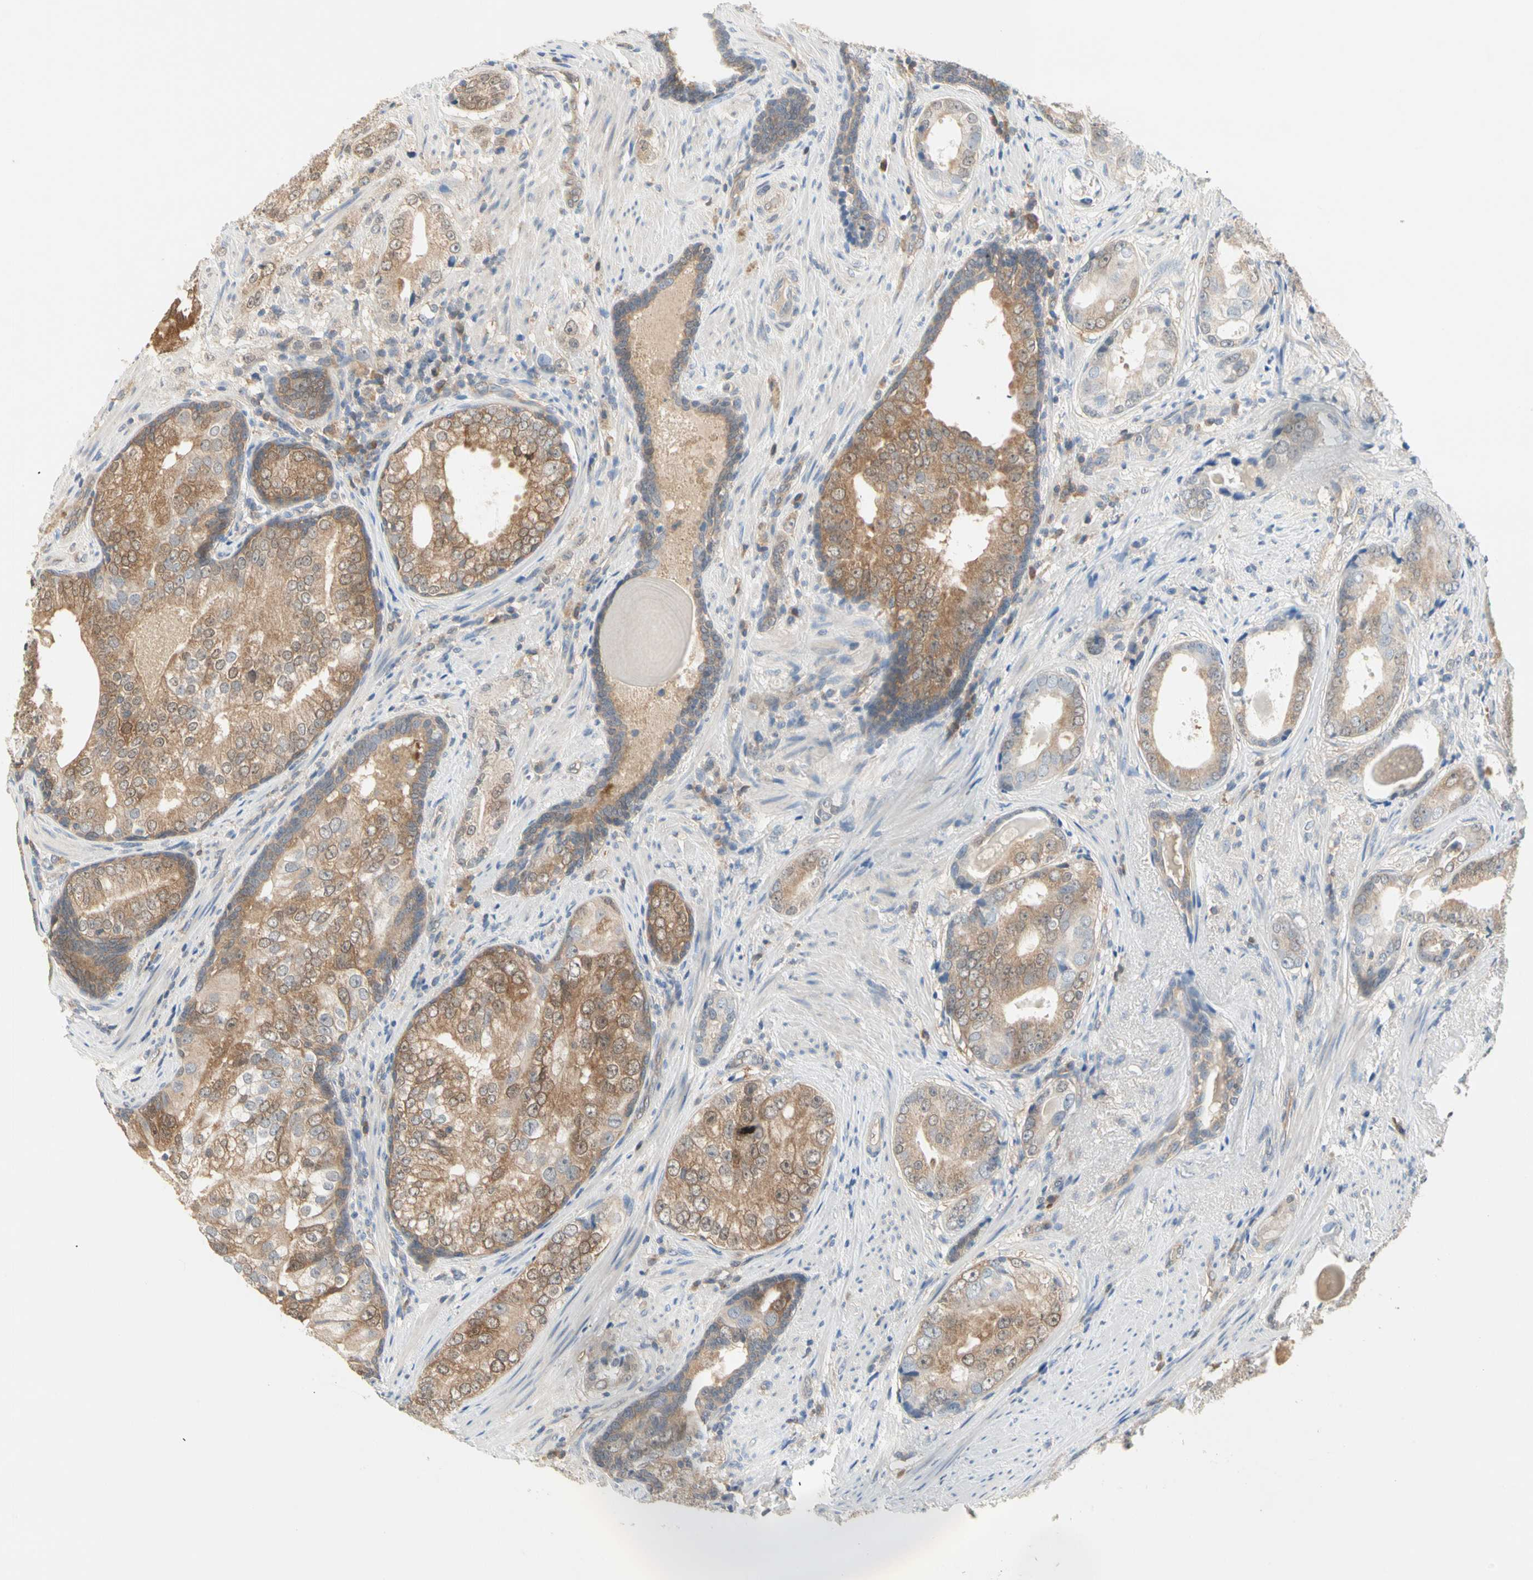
{"staining": {"intensity": "moderate", "quantity": ">75%", "location": "cytoplasmic/membranous,nuclear"}, "tissue": "prostate cancer", "cell_type": "Tumor cells", "image_type": "cancer", "snomed": [{"axis": "morphology", "description": "Adenocarcinoma, High grade"}, {"axis": "topography", "description": "Prostate"}], "caption": "This is an image of immunohistochemistry (IHC) staining of prostate adenocarcinoma (high-grade), which shows moderate positivity in the cytoplasmic/membranous and nuclear of tumor cells.", "gene": "MPI", "patient": {"sex": "male", "age": 66}}